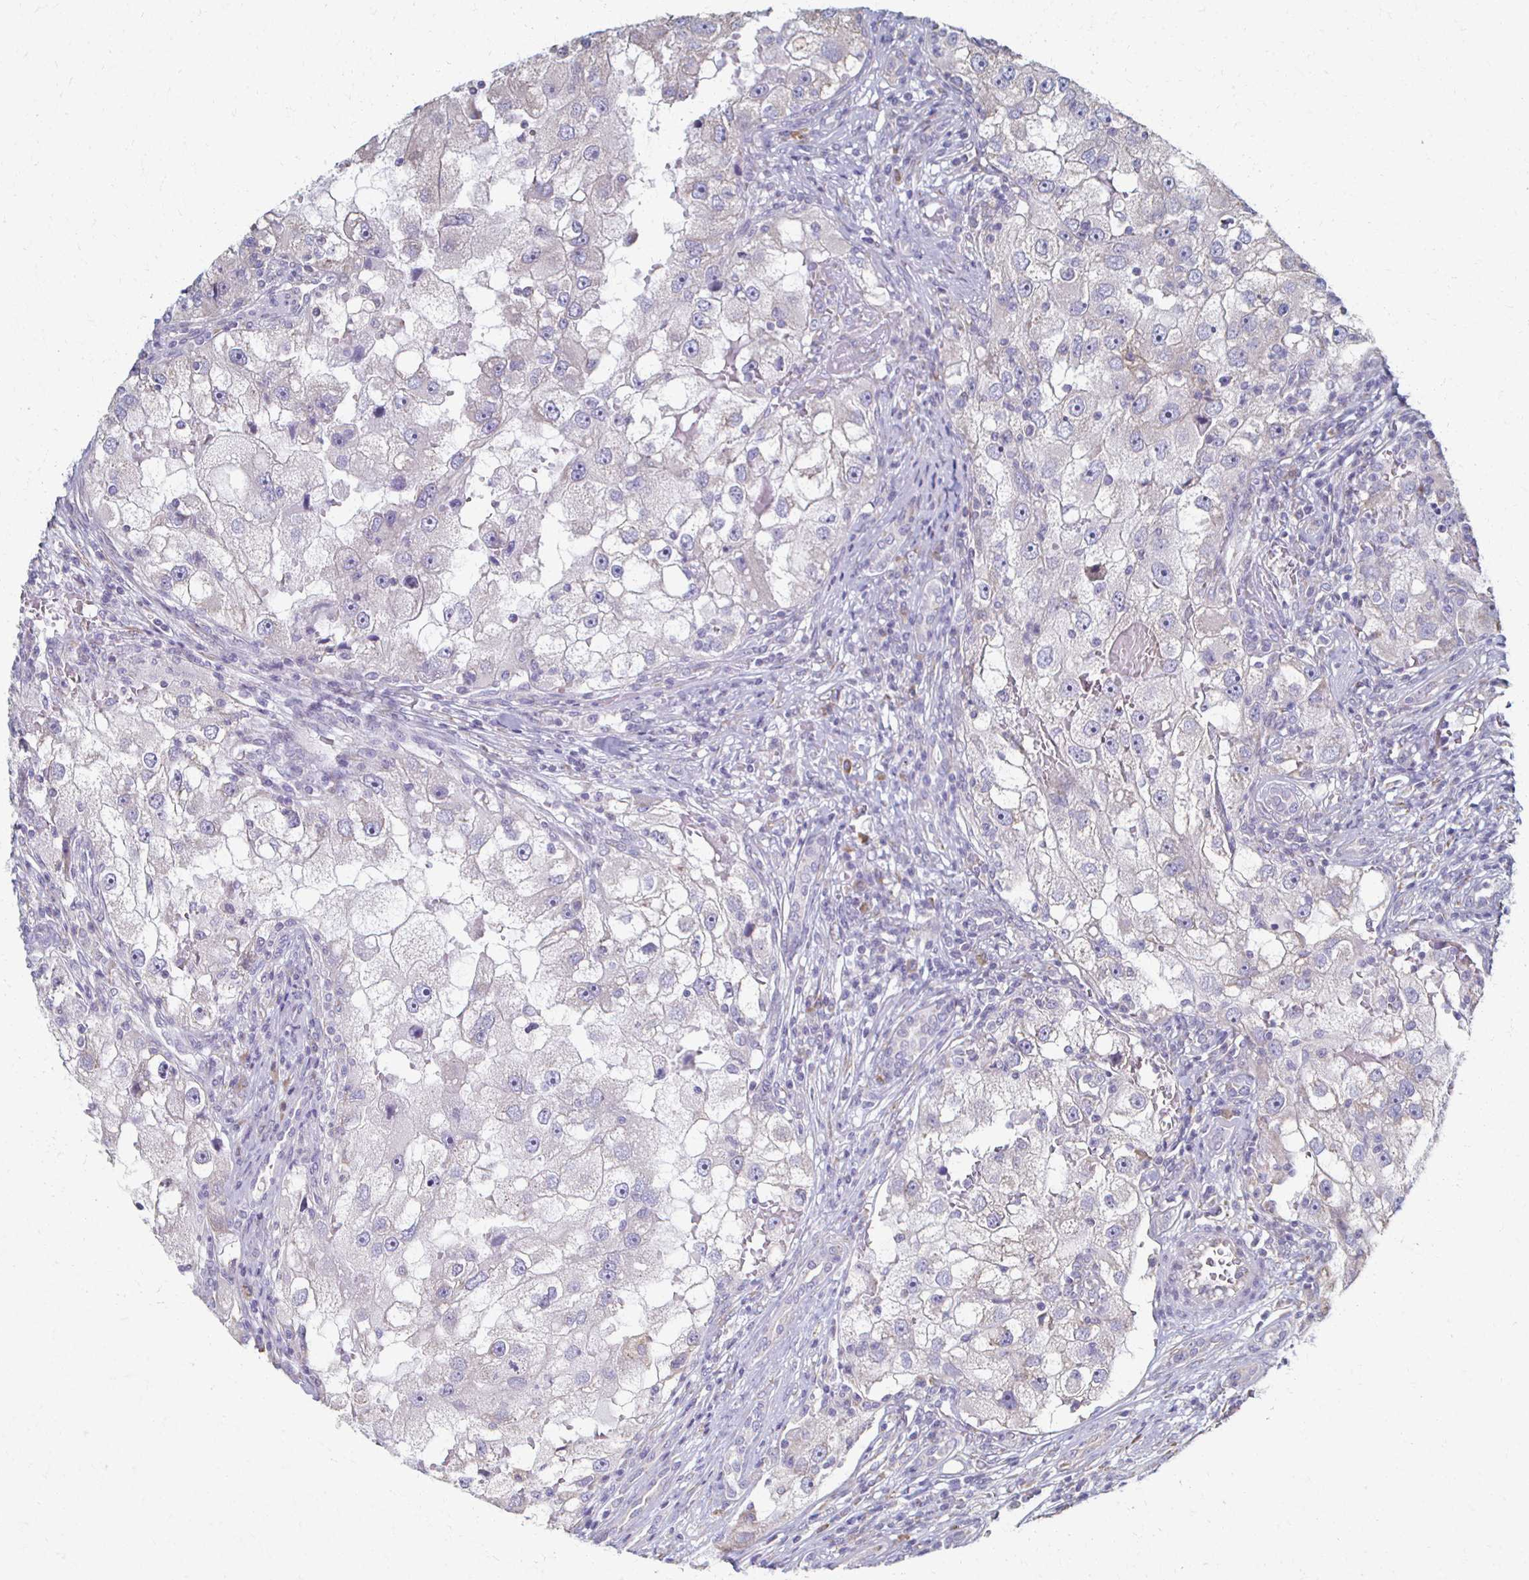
{"staining": {"intensity": "negative", "quantity": "none", "location": "none"}, "tissue": "renal cancer", "cell_type": "Tumor cells", "image_type": "cancer", "snomed": [{"axis": "morphology", "description": "Adenocarcinoma, NOS"}, {"axis": "topography", "description": "Kidney"}], "caption": "A histopathology image of renal cancer (adenocarcinoma) stained for a protein reveals no brown staining in tumor cells. (IHC, brightfield microscopy, high magnification).", "gene": "ATP1A3", "patient": {"sex": "male", "age": 63}}